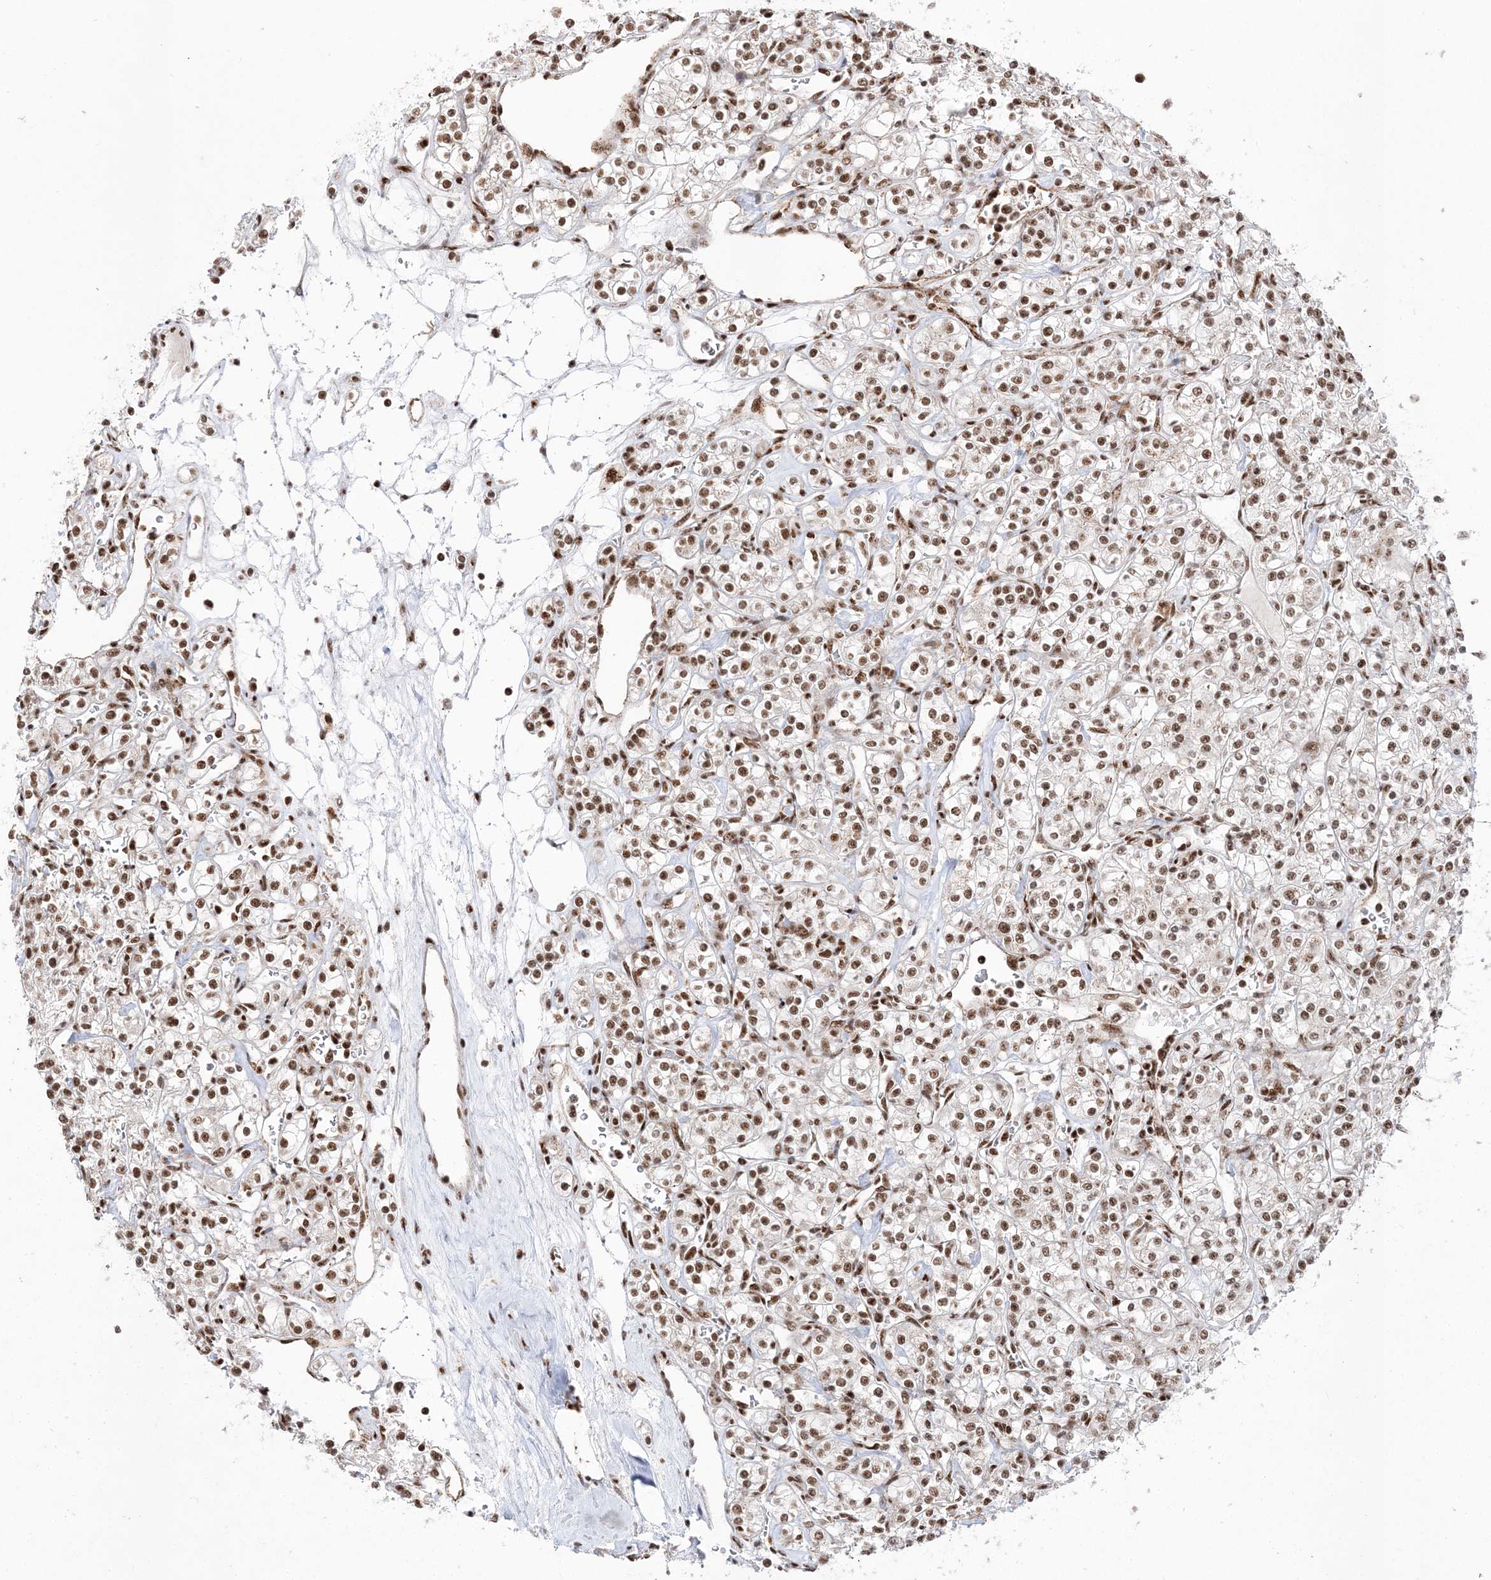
{"staining": {"intensity": "moderate", "quantity": ">75%", "location": "nuclear"}, "tissue": "renal cancer", "cell_type": "Tumor cells", "image_type": "cancer", "snomed": [{"axis": "morphology", "description": "Adenocarcinoma, NOS"}, {"axis": "topography", "description": "Kidney"}], "caption": "Immunohistochemical staining of human renal cancer reveals medium levels of moderate nuclear positivity in about >75% of tumor cells.", "gene": "RBM17", "patient": {"sex": "male", "age": 77}}